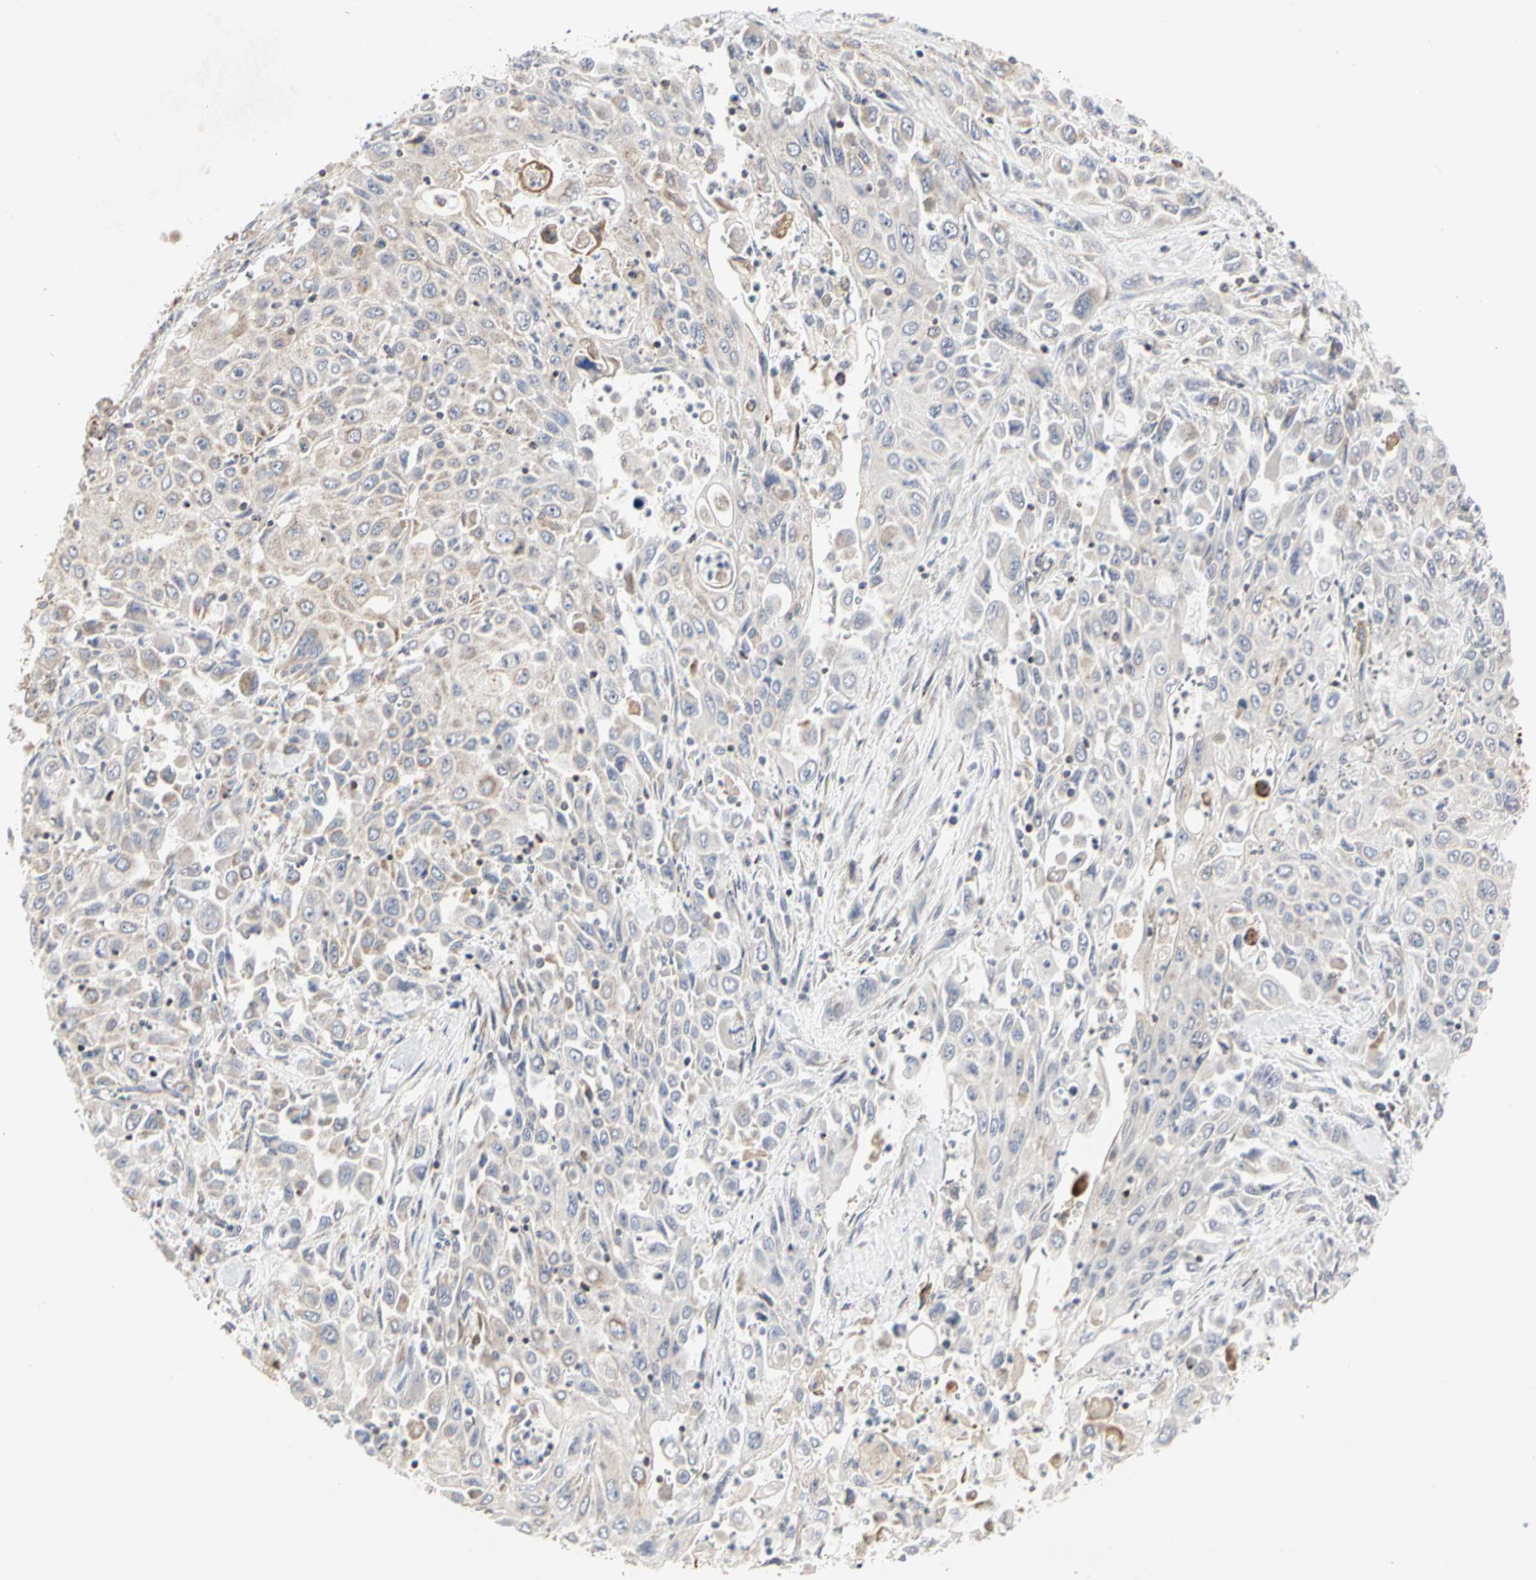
{"staining": {"intensity": "weak", "quantity": "<25%", "location": "cytoplasmic/membranous"}, "tissue": "pancreatic cancer", "cell_type": "Tumor cells", "image_type": "cancer", "snomed": [{"axis": "morphology", "description": "Adenocarcinoma, NOS"}, {"axis": "topography", "description": "Pancreas"}], "caption": "Tumor cells are negative for brown protein staining in adenocarcinoma (pancreatic).", "gene": "TSKU", "patient": {"sex": "male", "age": 70}}